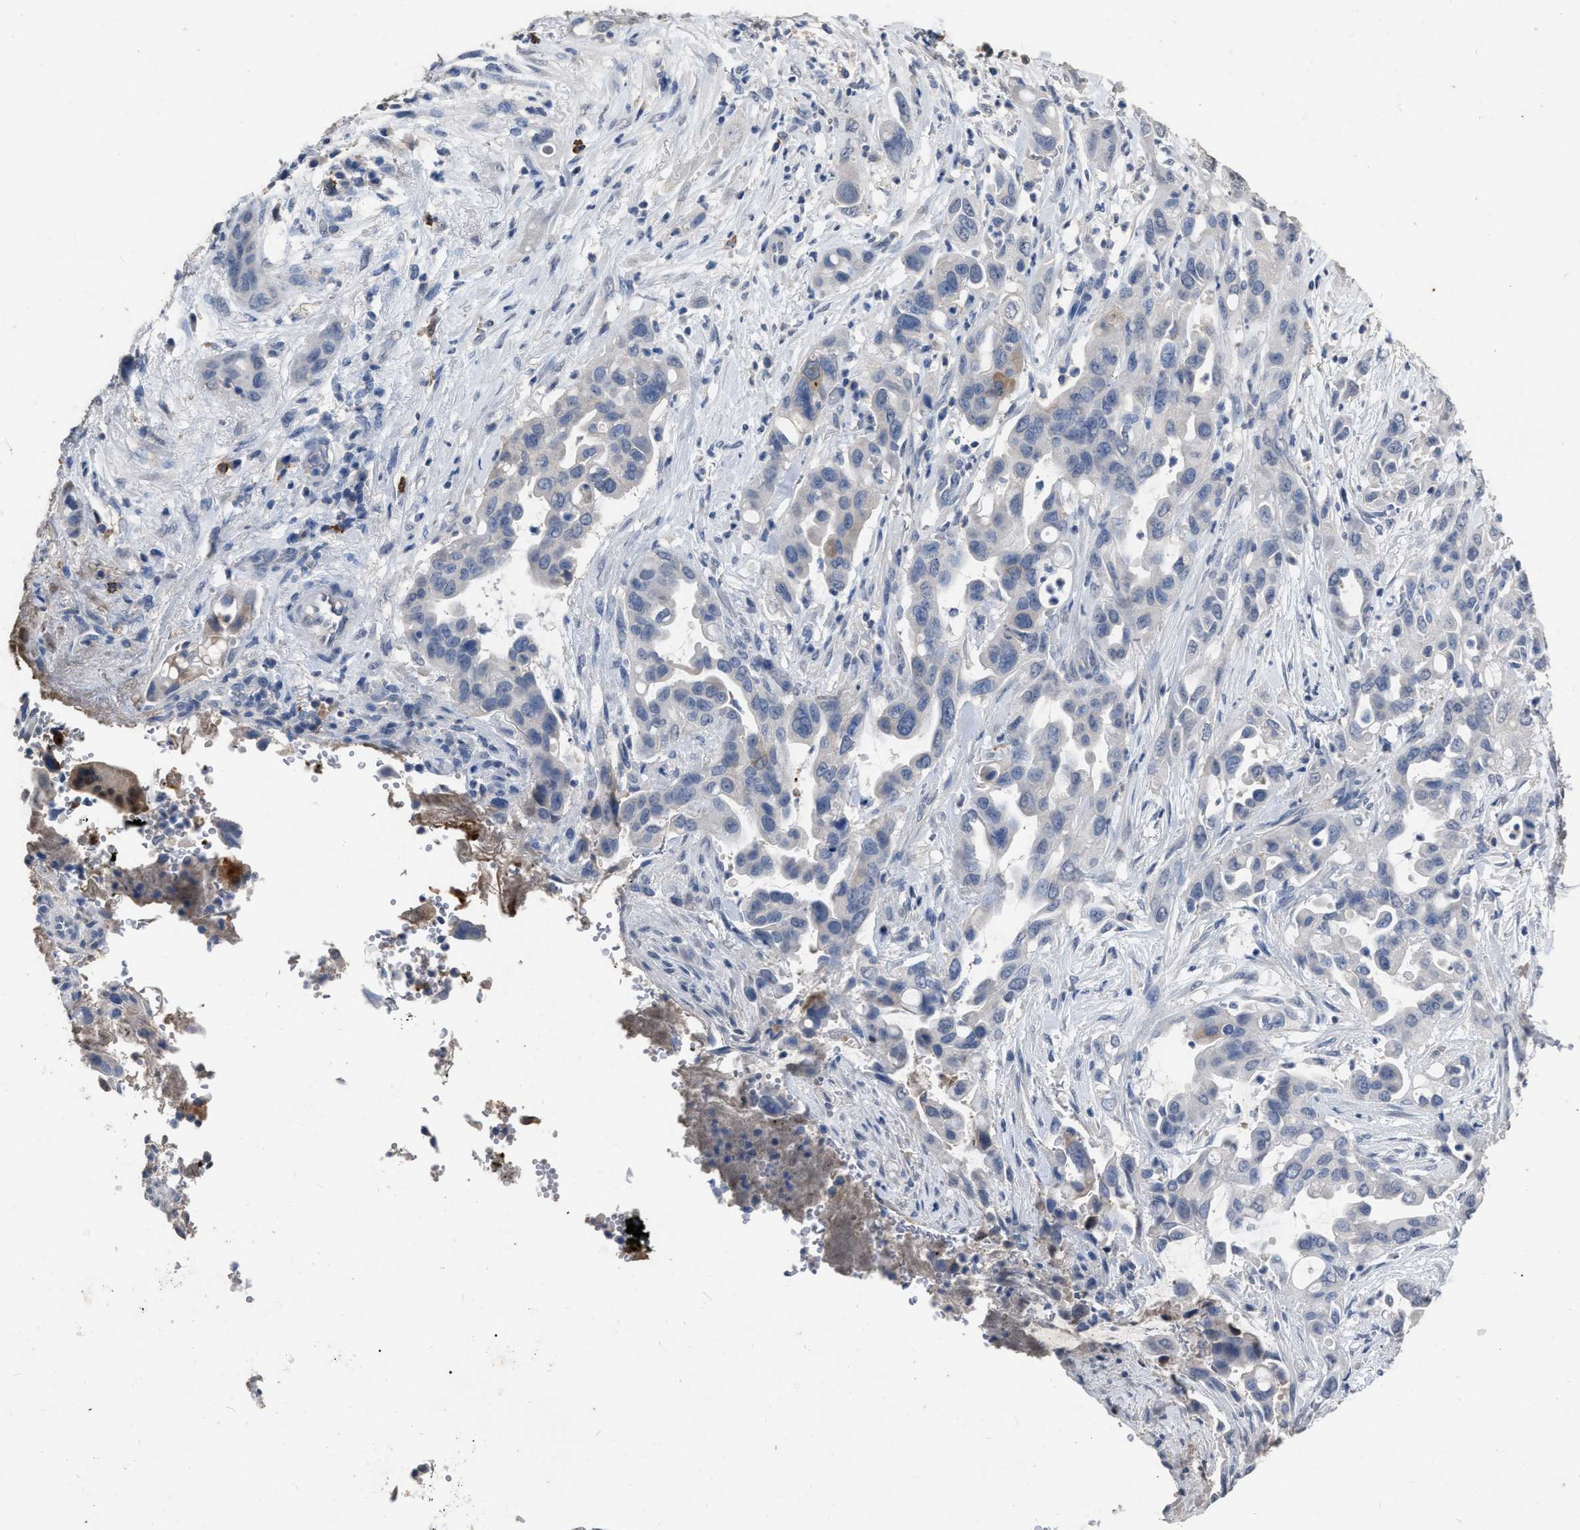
{"staining": {"intensity": "negative", "quantity": "none", "location": "none"}, "tissue": "pancreatic cancer", "cell_type": "Tumor cells", "image_type": "cancer", "snomed": [{"axis": "morphology", "description": "Adenocarcinoma, NOS"}, {"axis": "topography", "description": "Pancreas"}], "caption": "Human pancreatic cancer stained for a protein using IHC shows no staining in tumor cells.", "gene": "HABP2", "patient": {"sex": "female", "age": 70}}